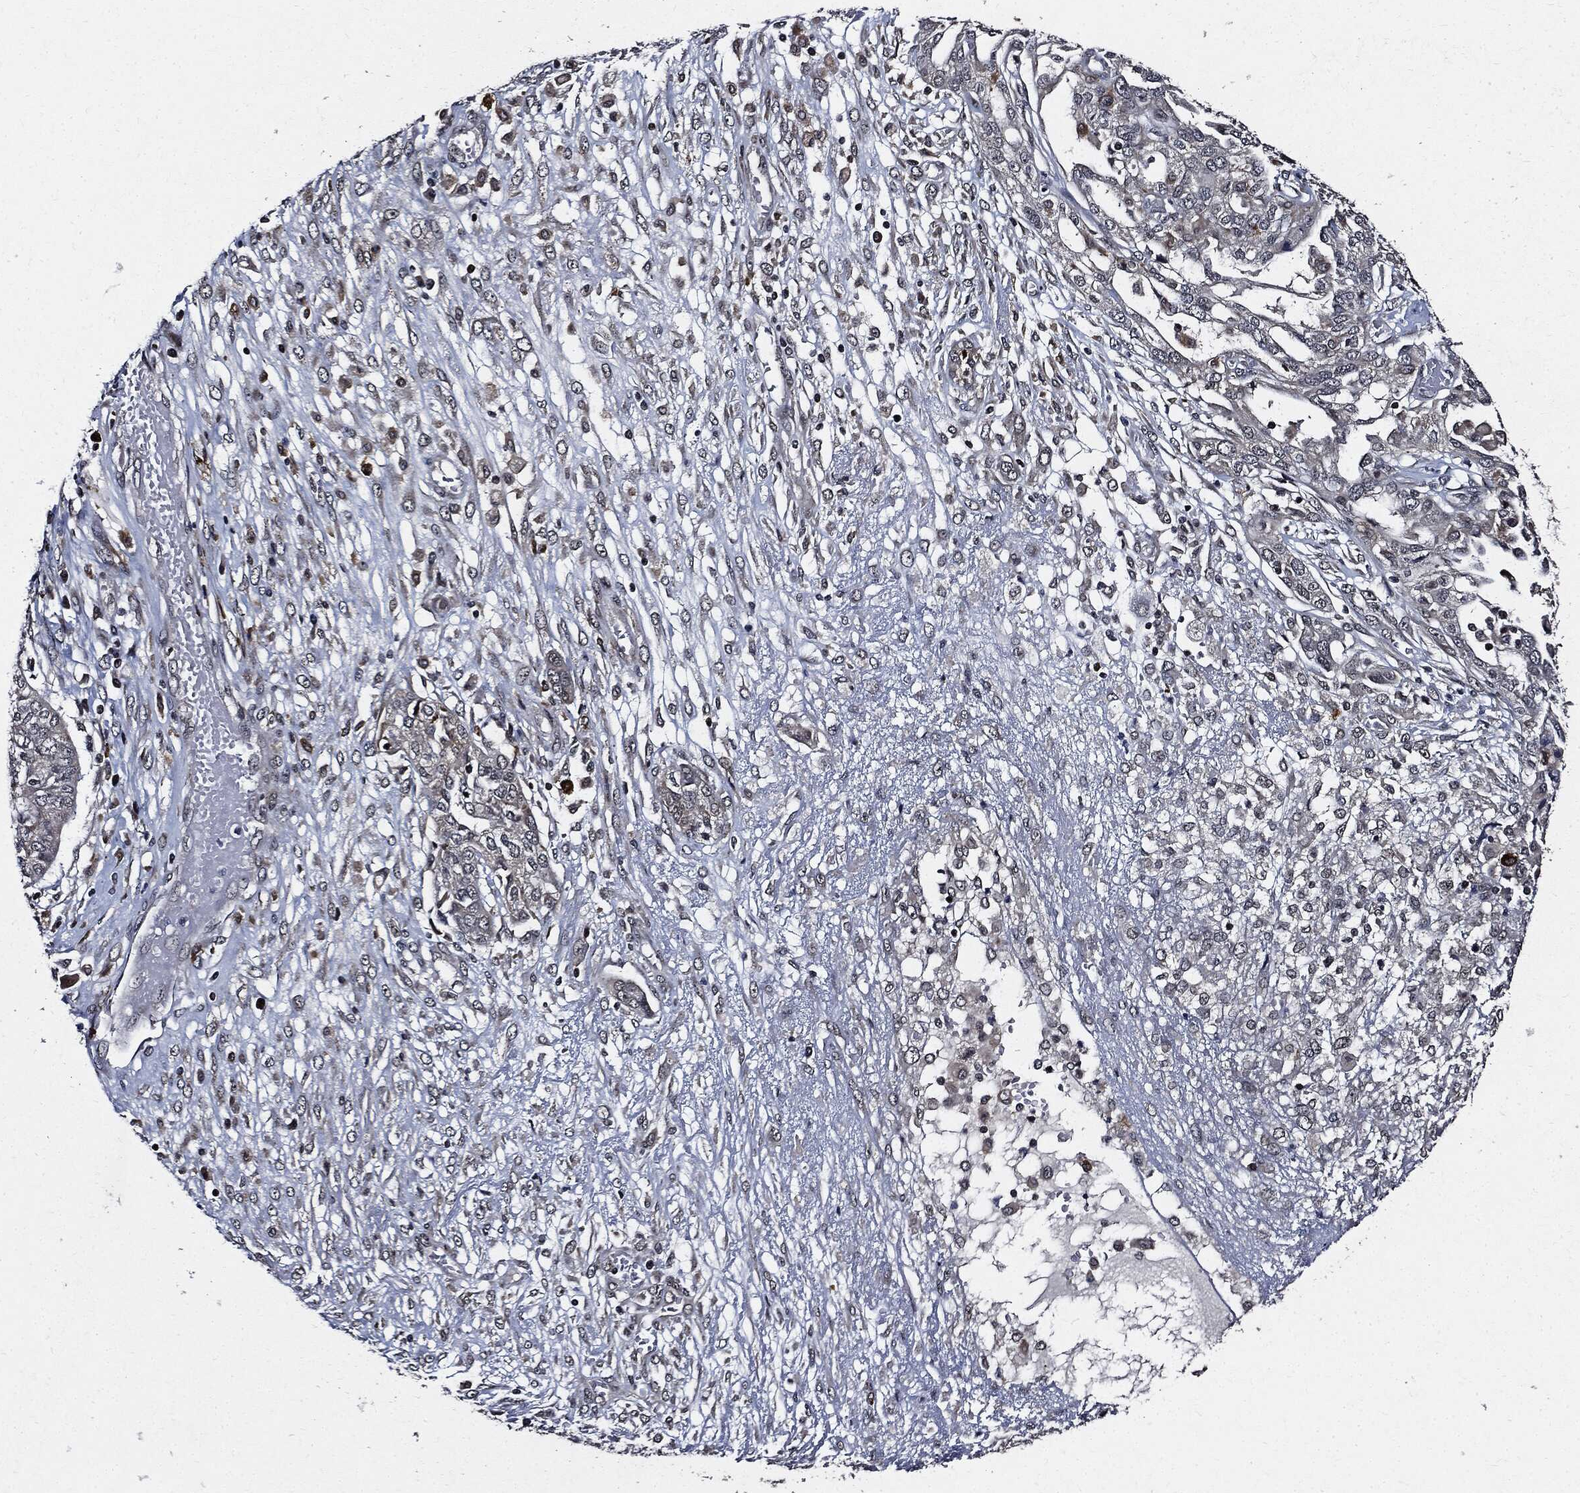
{"staining": {"intensity": "negative", "quantity": "none", "location": "none"}, "tissue": "ovarian cancer", "cell_type": "Tumor cells", "image_type": "cancer", "snomed": [{"axis": "morphology", "description": "Cystadenocarcinoma, serous, NOS"}, {"axis": "topography", "description": "Ovary"}], "caption": "This is an immunohistochemistry histopathology image of human ovarian serous cystadenocarcinoma. There is no staining in tumor cells.", "gene": "SUGT1", "patient": {"sex": "female", "age": 58}}